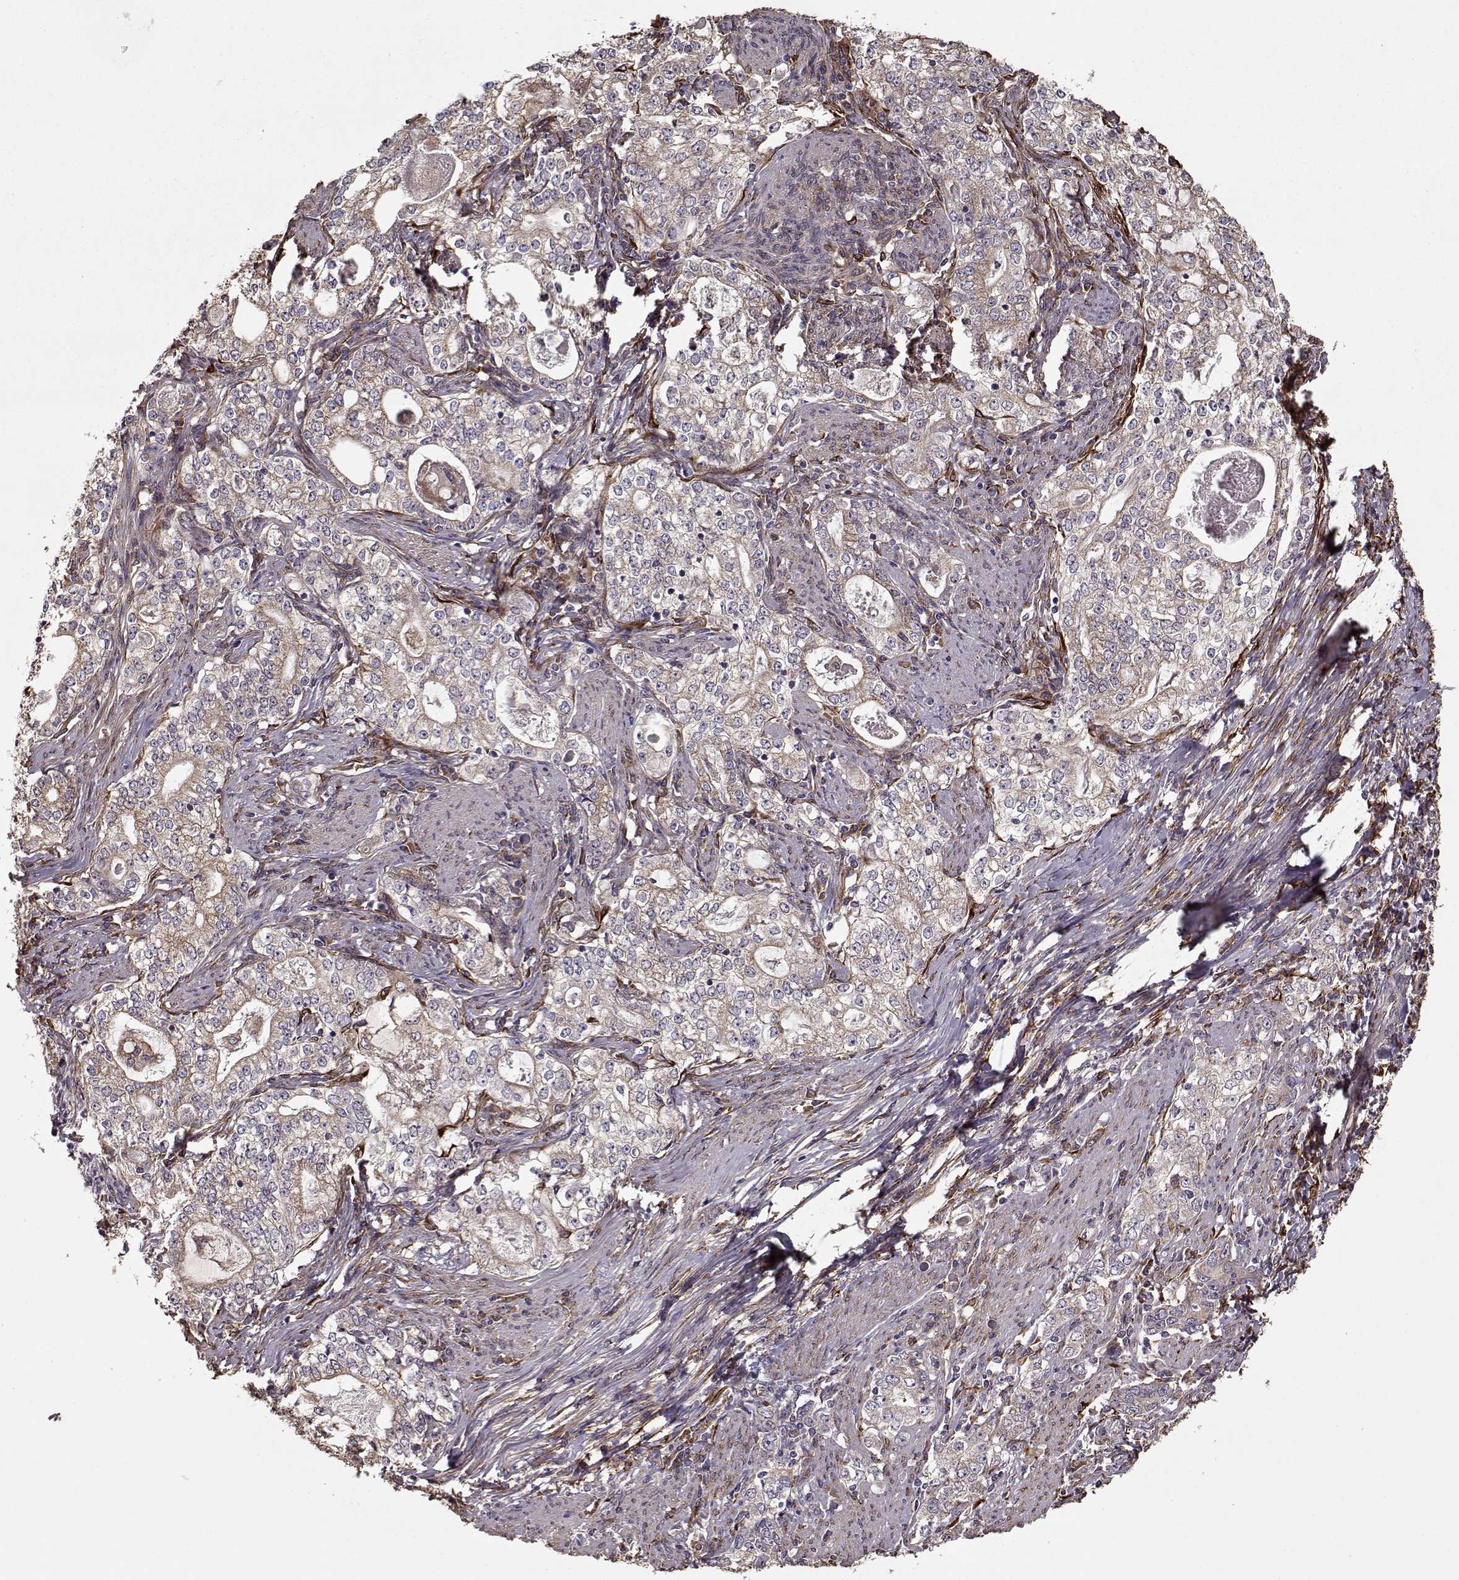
{"staining": {"intensity": "weak", "quantity": ">75%", "location": "cytoplasmic/membranous"}, "tissue": "stomach cancer", "cell_type": "Tumor cells", "image_type": "cancer", "snomed": [{"axis": "morphology", "description": "Adenocarcinoma, NOS"}, {"axis": "topography", "description": "Stomach, lower"}], "caption": "This image demonstrates immunohistochemistry (IHC) staining of stomach adenocarcinoma, with low weak cytoplasmic/membranous positivity in approximately >75% of tumor cells.", "gene": "IMMP1L", "patient": {"sex": "female", "age": 72}}